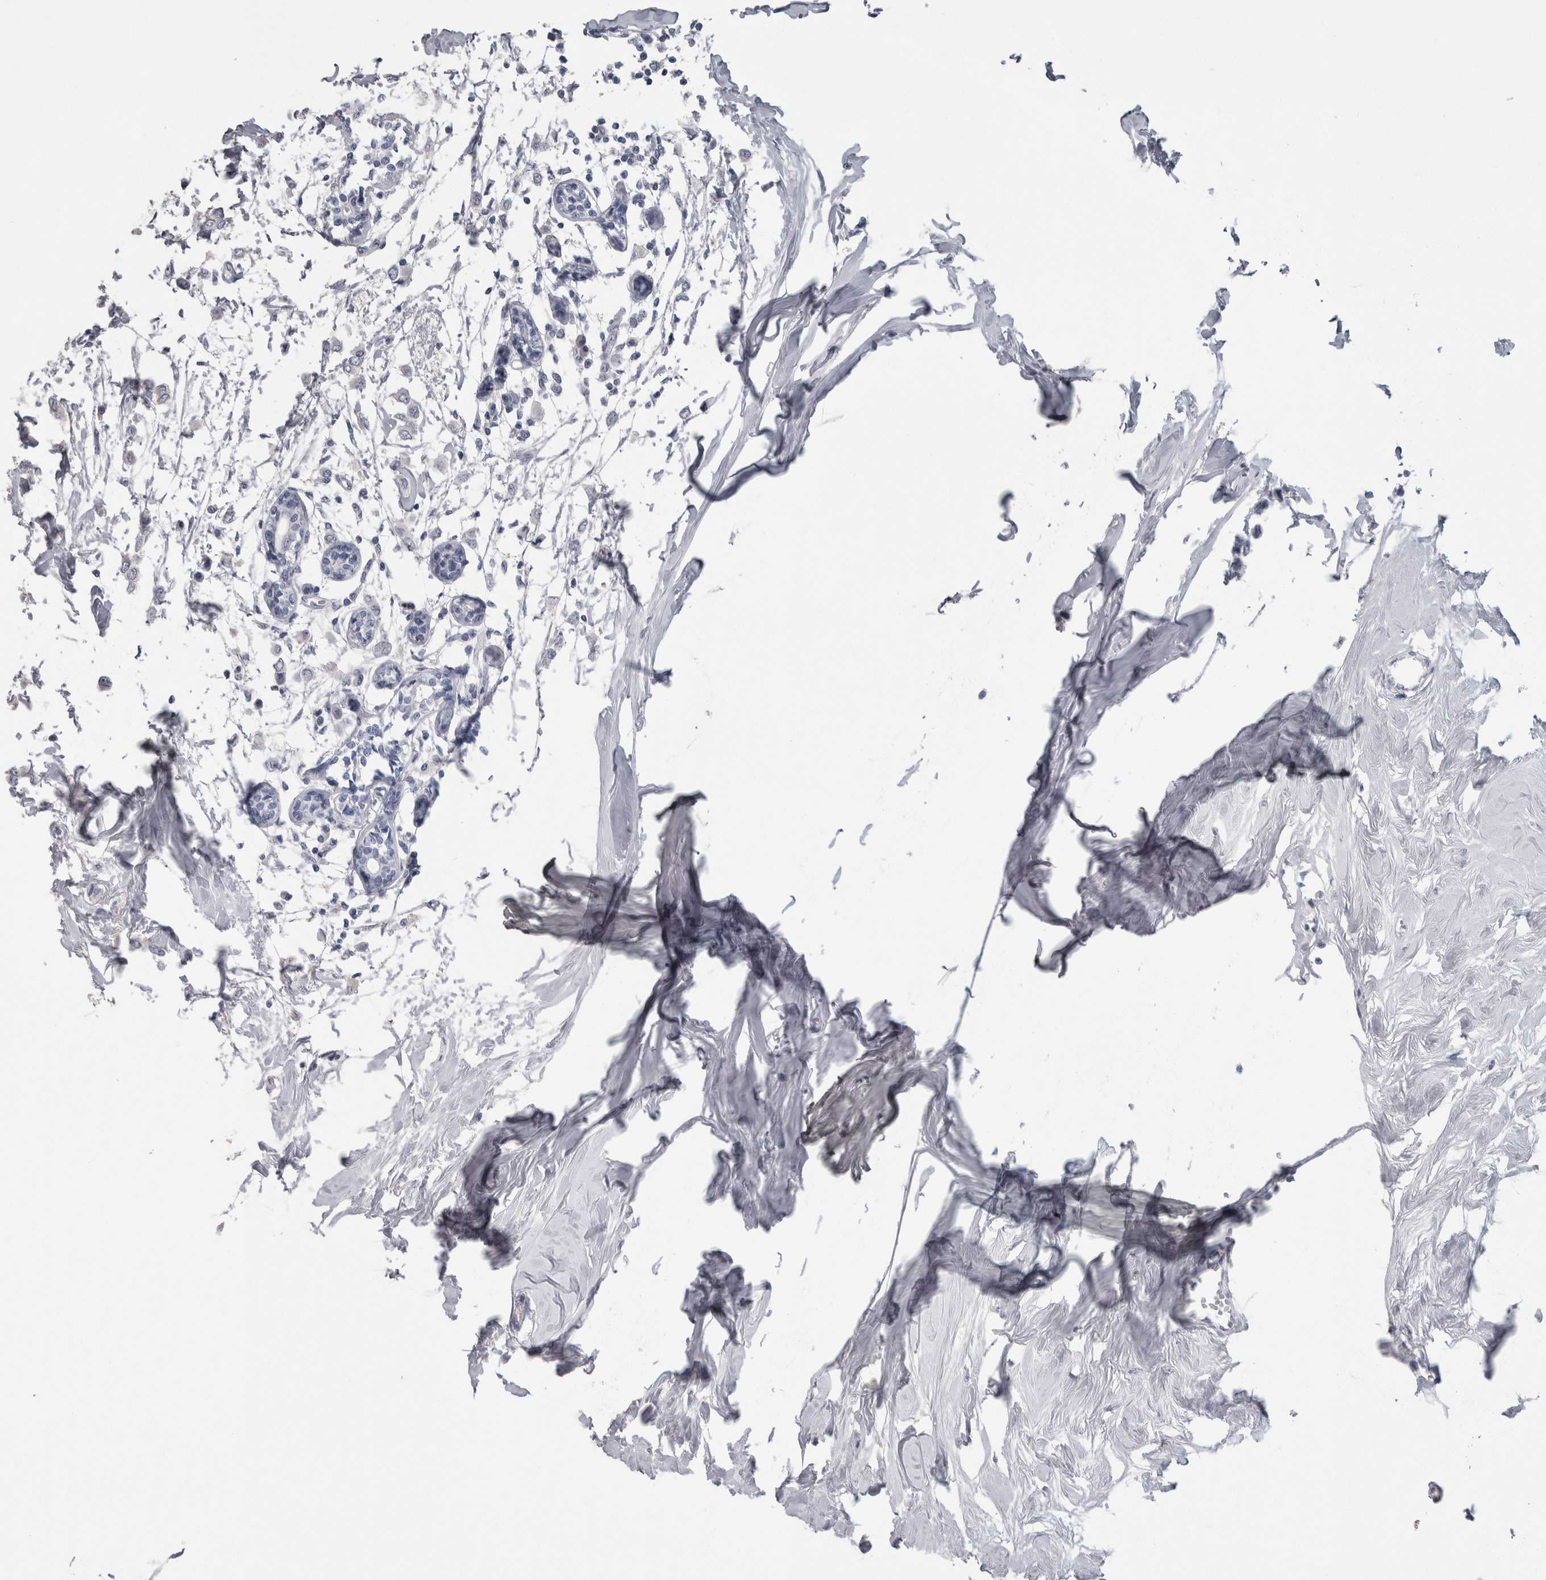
{"staining": {"intensity": "negative", "quantity": "none", "location": "none"}, "tissue": "breast cancer", "cell_type": "Tumor cells", "image_type": "cancer", "snomed": [{"axis": "morphology", "description": "Lobular carcinoma"}, {"axis": "topography", "description": "Breast"}], "caption": "Immunohistochemistry micrograph of human breast lobular carcinoma stained for a protein (brown), which exhibits no expression in tumor cells. Nuclei are stained in blue.", "gene": "CA8", "patient": {"sex": "female", "age": 51}}